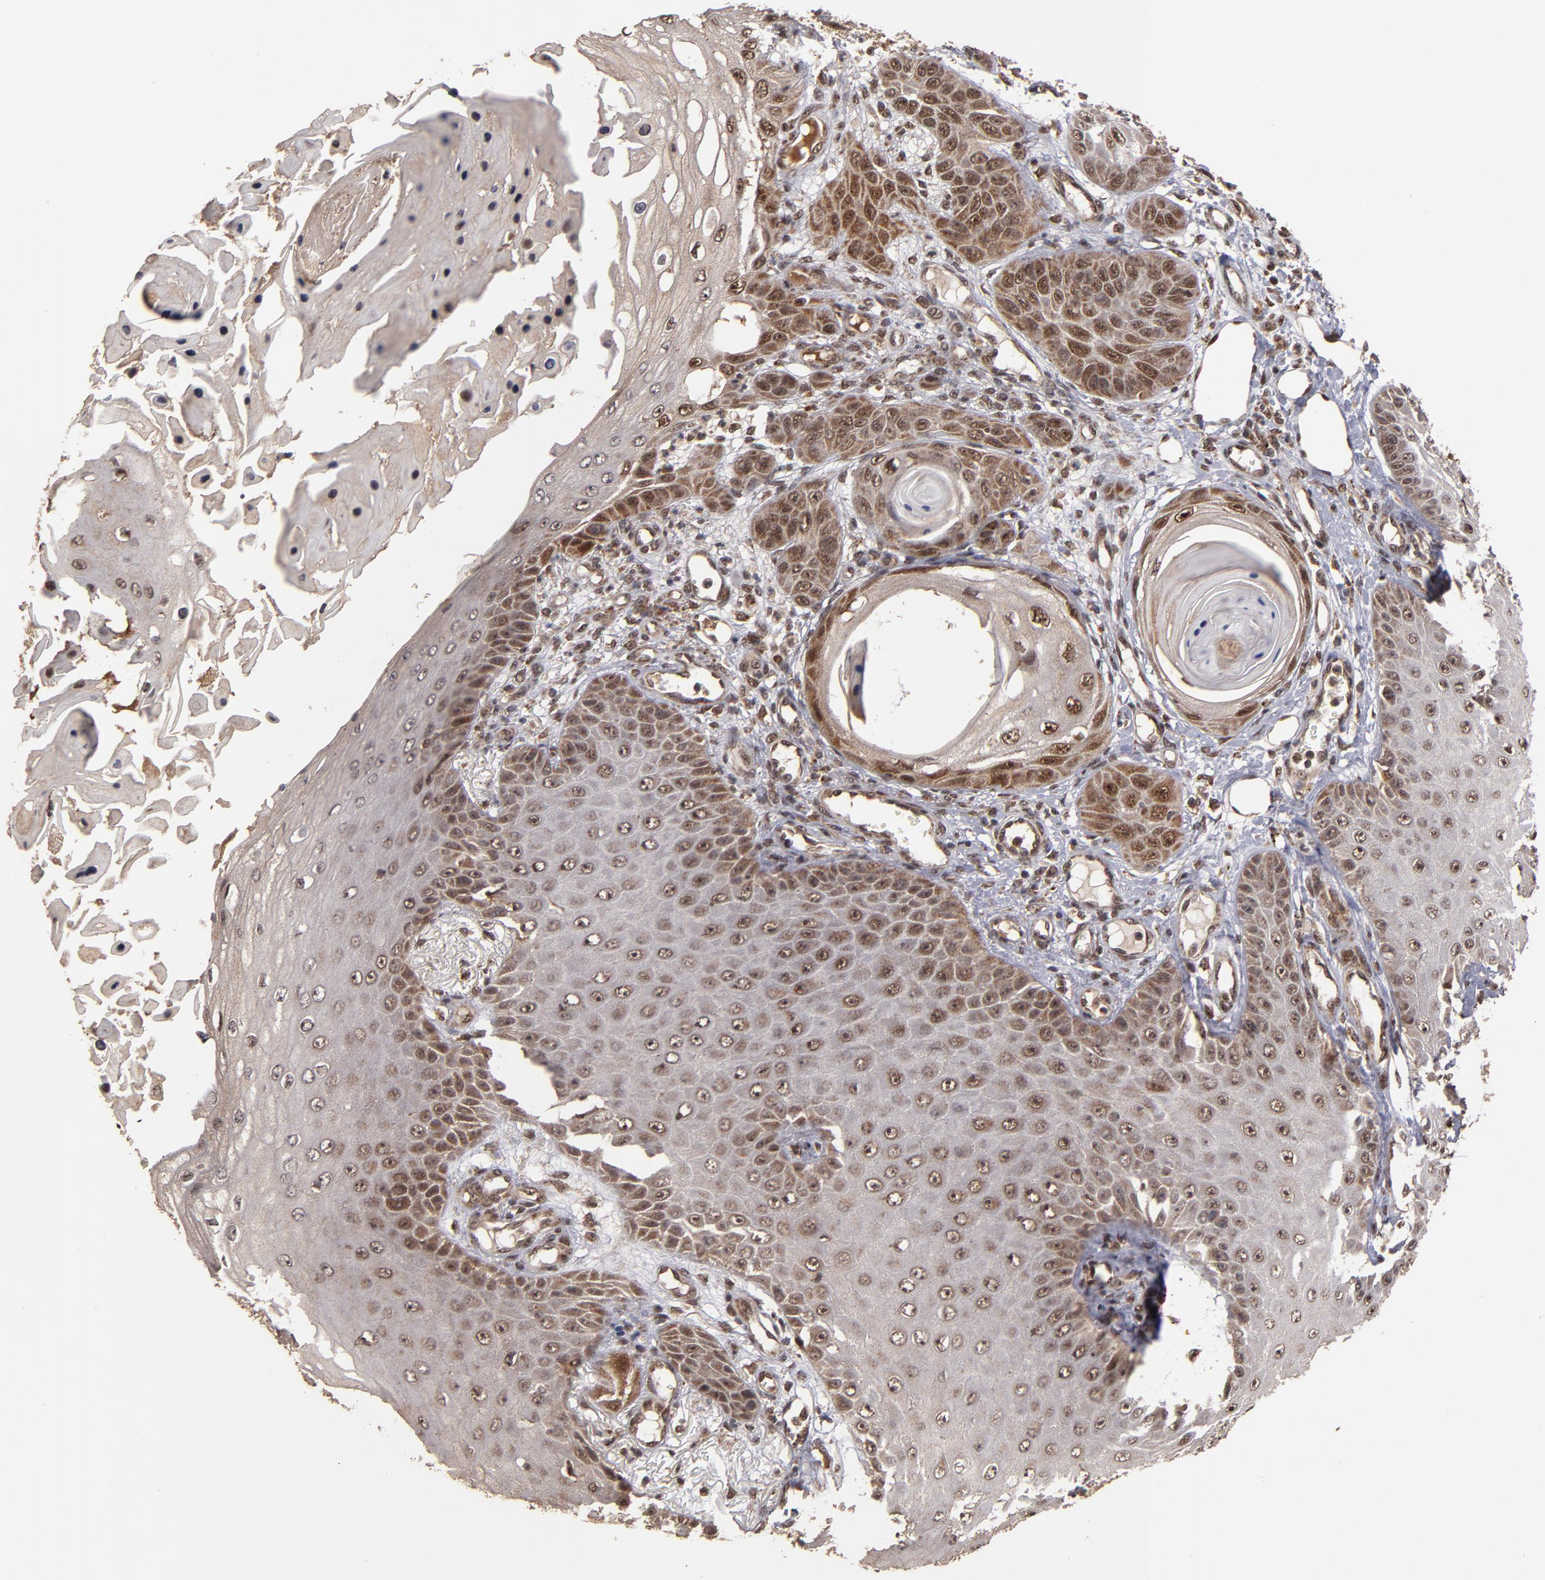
{"staining": {"intensity": "moderate", "quantity": ">75%", "location": "cytoplasmic/membranous,nuclear"}, "tissue": "skin cancer", "cell_type": "Tumor cells", "image_type": "cancer", "snomed": [{"axis": "morphology", "description": "Squamous cell carcinoma, NOS"}, {"axis": "topography", "description": "Skin"}], "caption": "The histopathology image demonstrates staining of skin cancer, revealing moderate cytoplasmic/membranous and nuclear protein staining (brown color) within tumor cells.", "gene": "CUL5", "patient": {"sex": "female", "age": 40}}